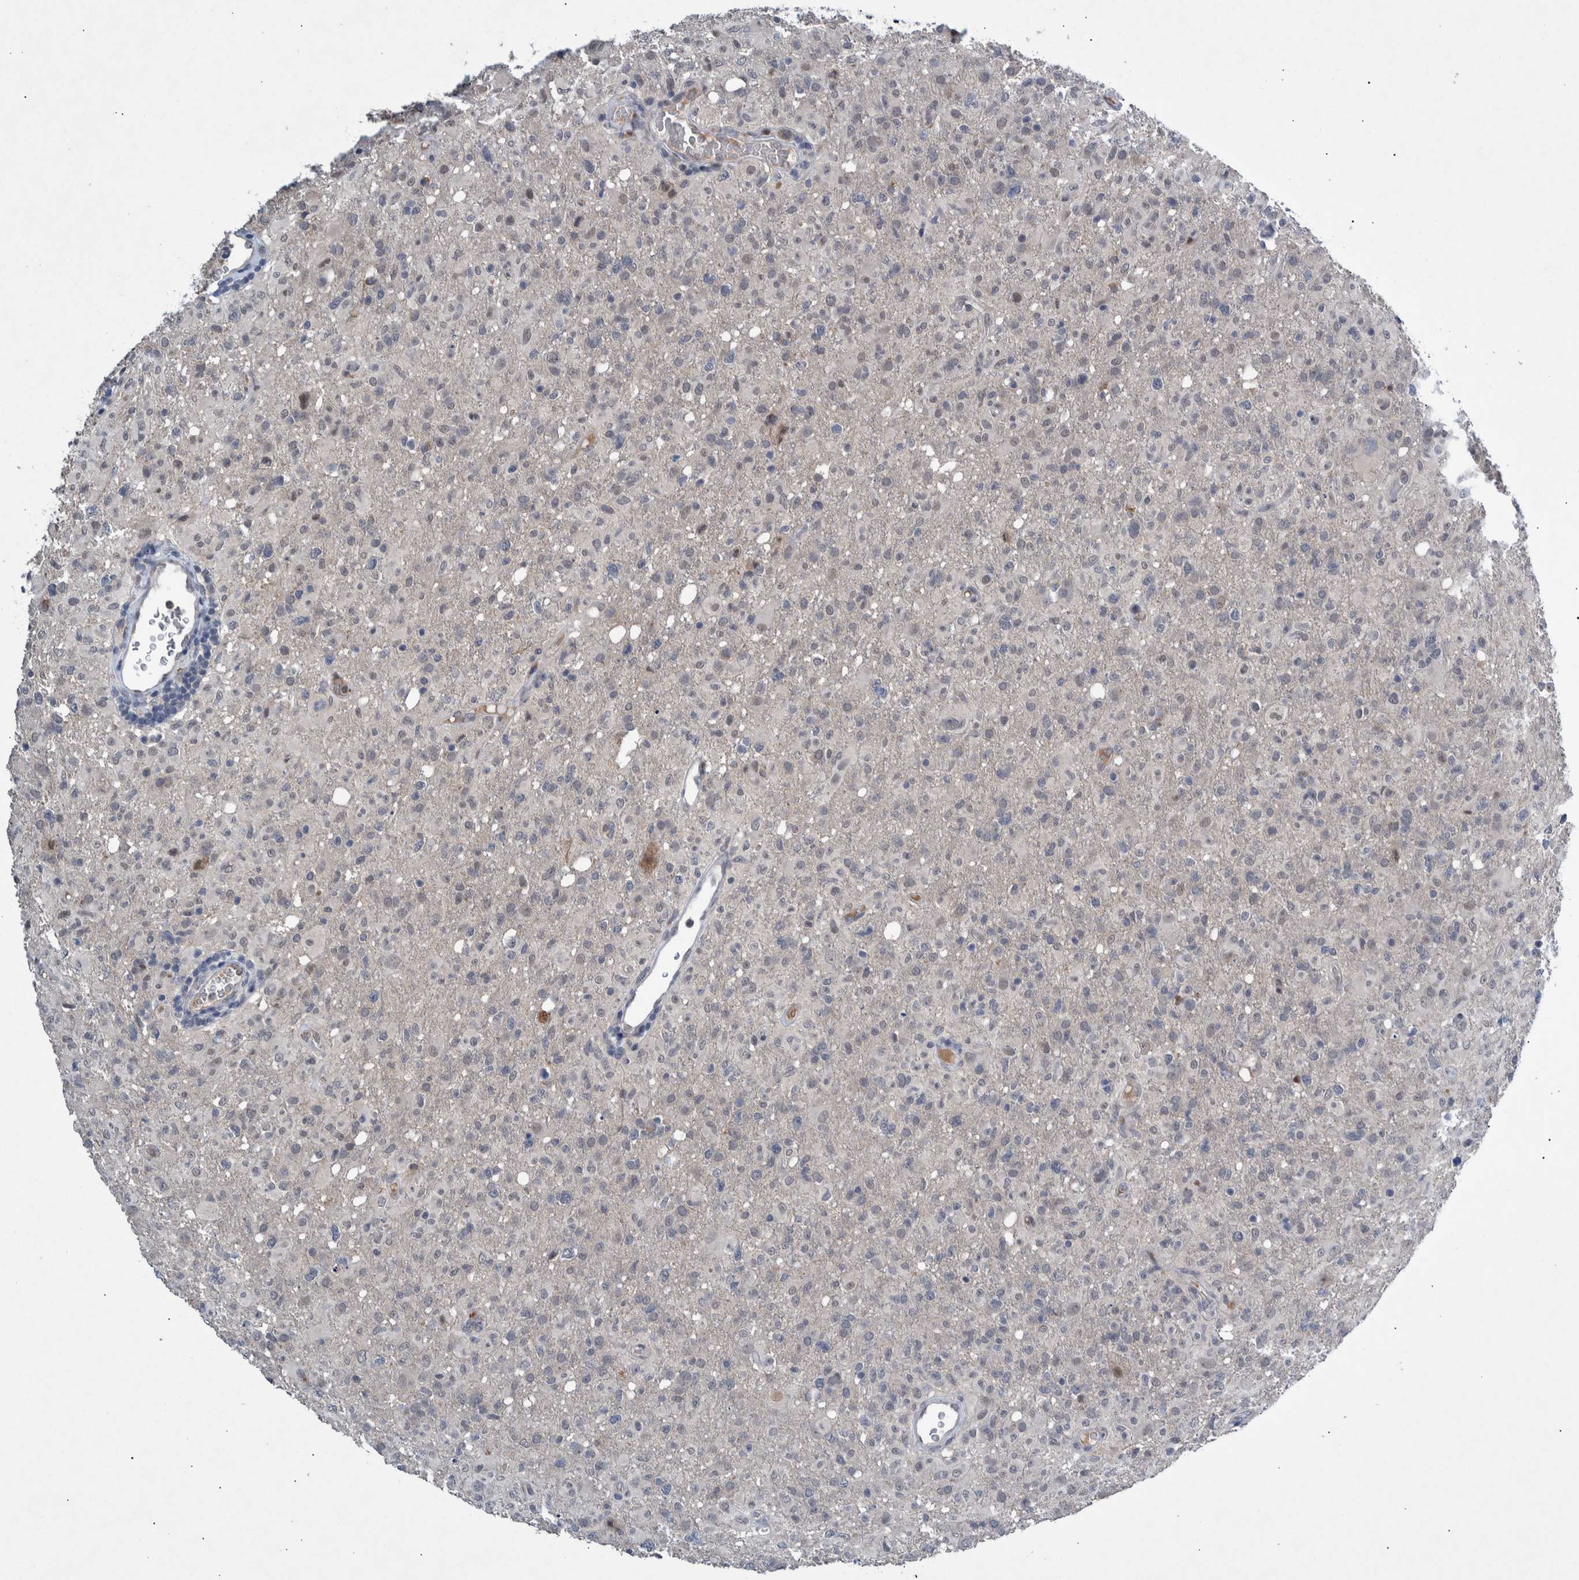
{"staining": {"intensity": "weak", "quantity": "<25%", "location": "nuclear"}, "tissue": "glioma", "cell_type": "Tumor cells", "image_type": "cancer", "snomed": [{"axis": "morphology", "description": "Glioma, malignant, High grade"}, {"axis": "topography", "description": "Brain"}], "caption": "Immunohistochemistry (IHC) micrograph of neoplastic tissue: glioma stained with DAB (3,3'-diaminobenzidine) displays no significant protein staining in tumor cells.", "gene": "ESRP1", "patient": {"sex": "female", "age": 57}}